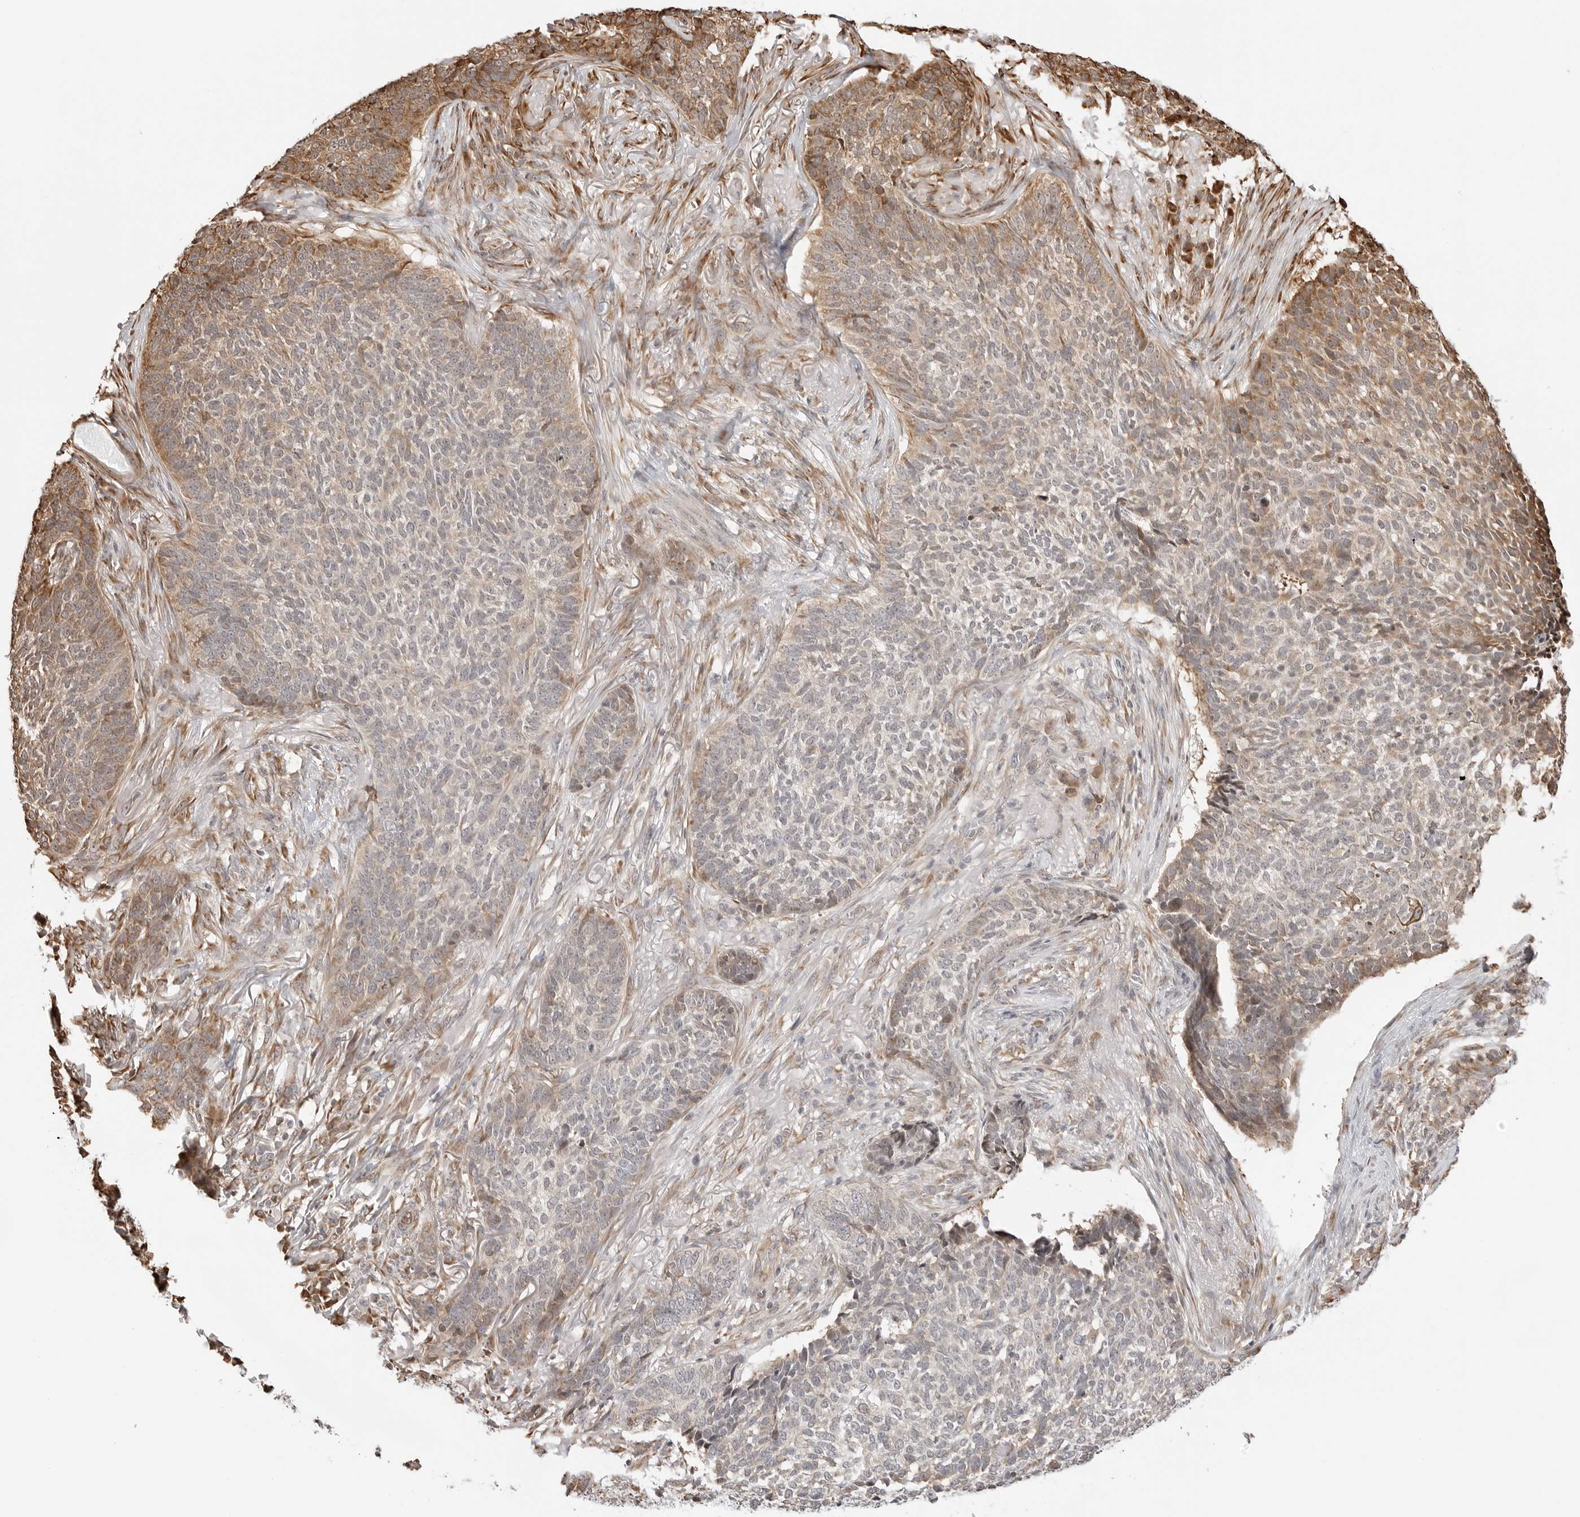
{"staining": {"intensity": "moderate", "quantity": "<25%", "location": "cytoplasmic/membranous"}, "tissue": "skin cancer", "cell_type": "Tumor cells", "image_type": "cancer", "snomed": [{"axis": "morphology", "description": "Basal cell carcinoma"}, {"axis": "topography", "description": "Skin"}], "caption": "IHC image of neoplastic tissue: skin cancer stained using IHC reveals low levels of moderate protein expression localized specifically in the cytoplasmic/membranous of tumor cells, appearing as a cytoplasmic/membranous brown color.", "gene": "FKBP14", "patient": {"sex": "male", "age": 85}}